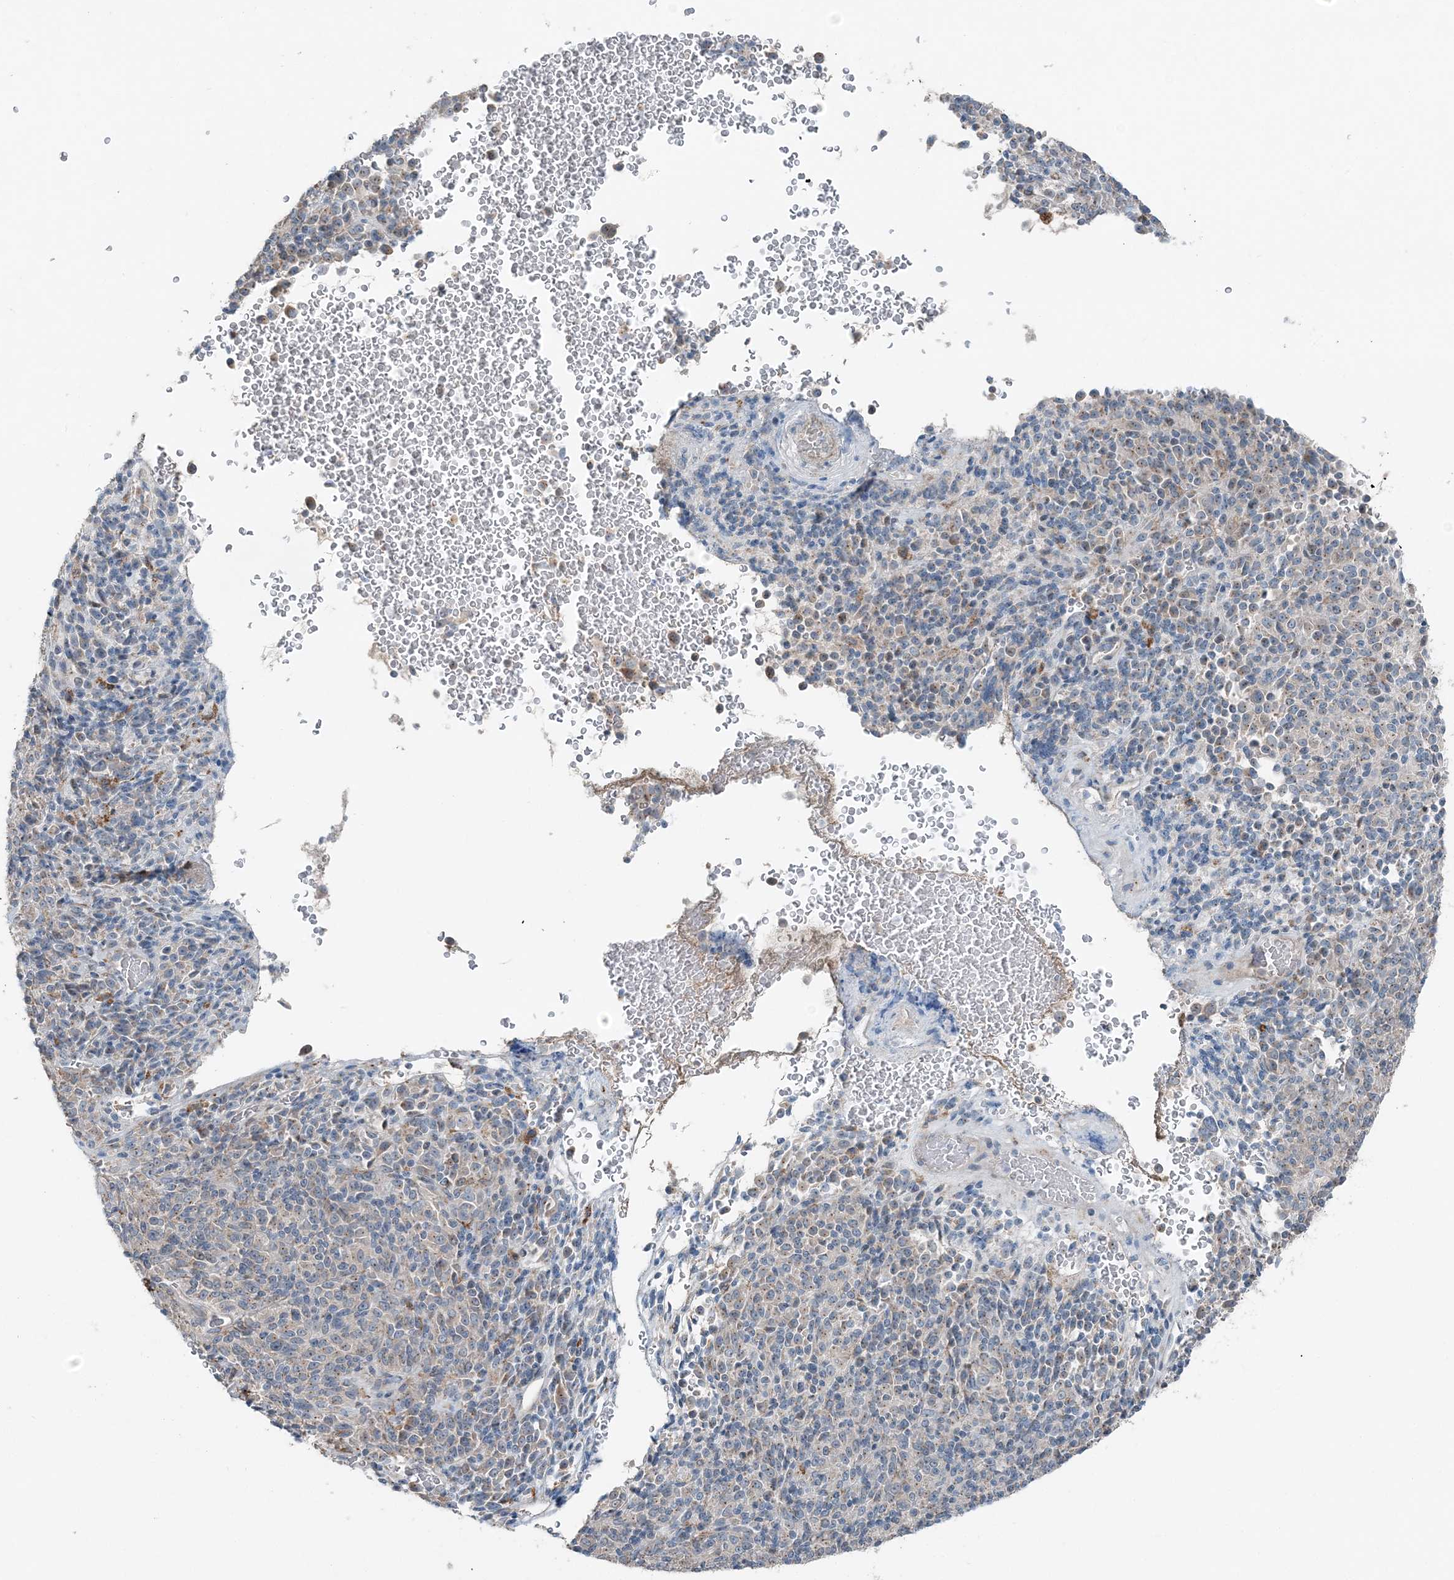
{"staining": {"intensity": "negative", "quantity": "none", "location": "none"}, "tissue": "melanoma", "cell_type": "Tumor cells", "image_type": "cancer", "snomed": [{"axis": "morphology", "description": "Malignant melanoma, Metastatic site"}, {"axis": "topography", "description": "Brain"}], "caption": "This is an immunohistochemistry histopathology image of malignant melanoma (metastatic site). There is no positivity in tumor cells.", "gene": "KY", "patient": {"sex": "female", "age": 56}}